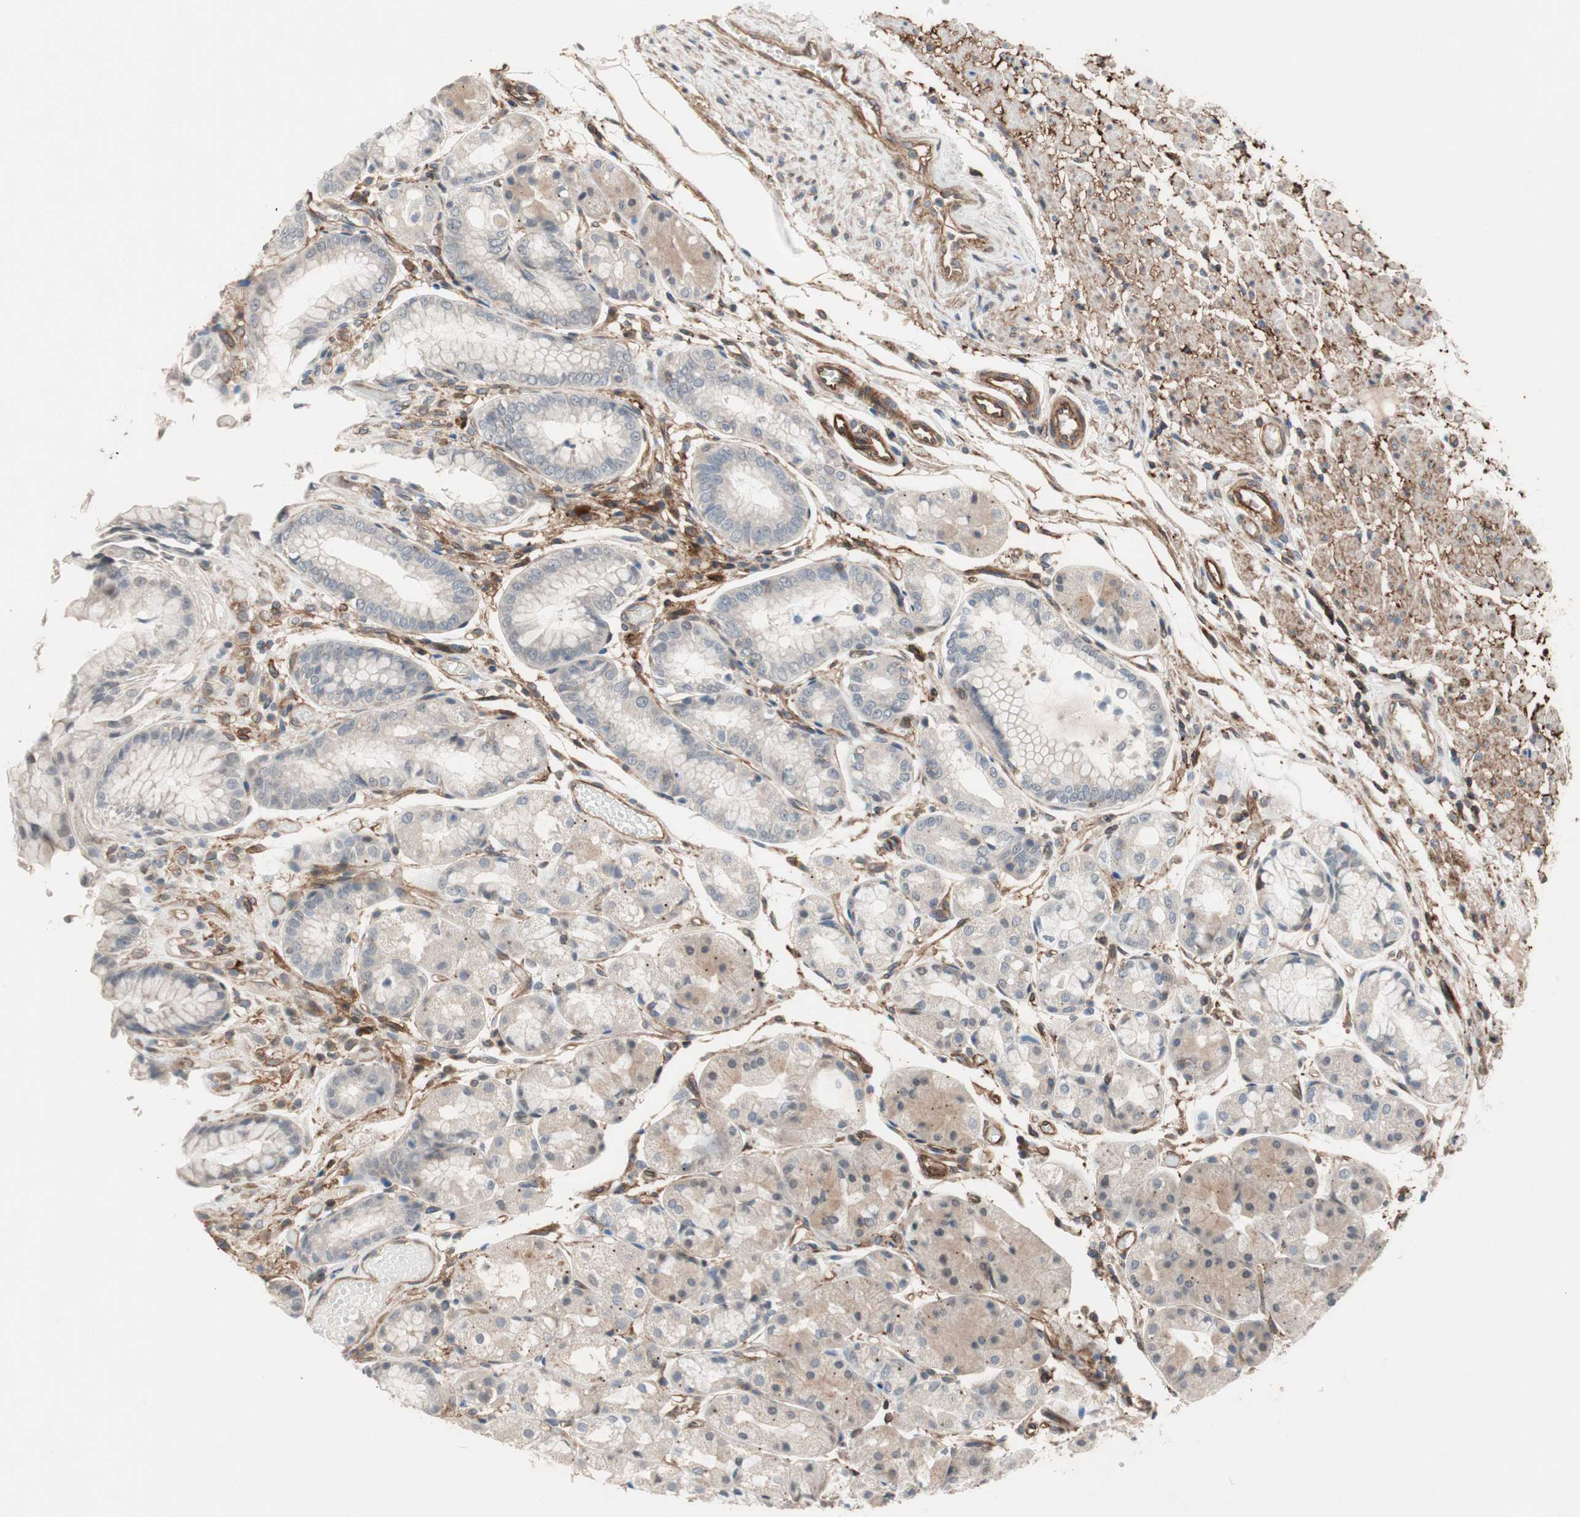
{"staining": {"intensity": "moderate", "quantity": "25%-75%", "location": "cytoplasmic/membranous"}, "tissue": "stomach", "cell_type": "Glandular cells", "image_type": "normal", "snomed": [{"axis": "morphology", "description": "Normal tissue, NOS"}, {"axis": "topography", "description": "Stomach, upper"}], "caption": "Brown immunohistochemical staining in normal stomach demonstrates moderate cytoplasmic/membranous expression in approximately 25%-75% of glandular cells. Using DAB (brown) and hematoxylin (blue) stains, captured at high magnification using brightfield microscopy.", "gene": "GRHL1", "patient": {"sex": "male", "age": 72}}